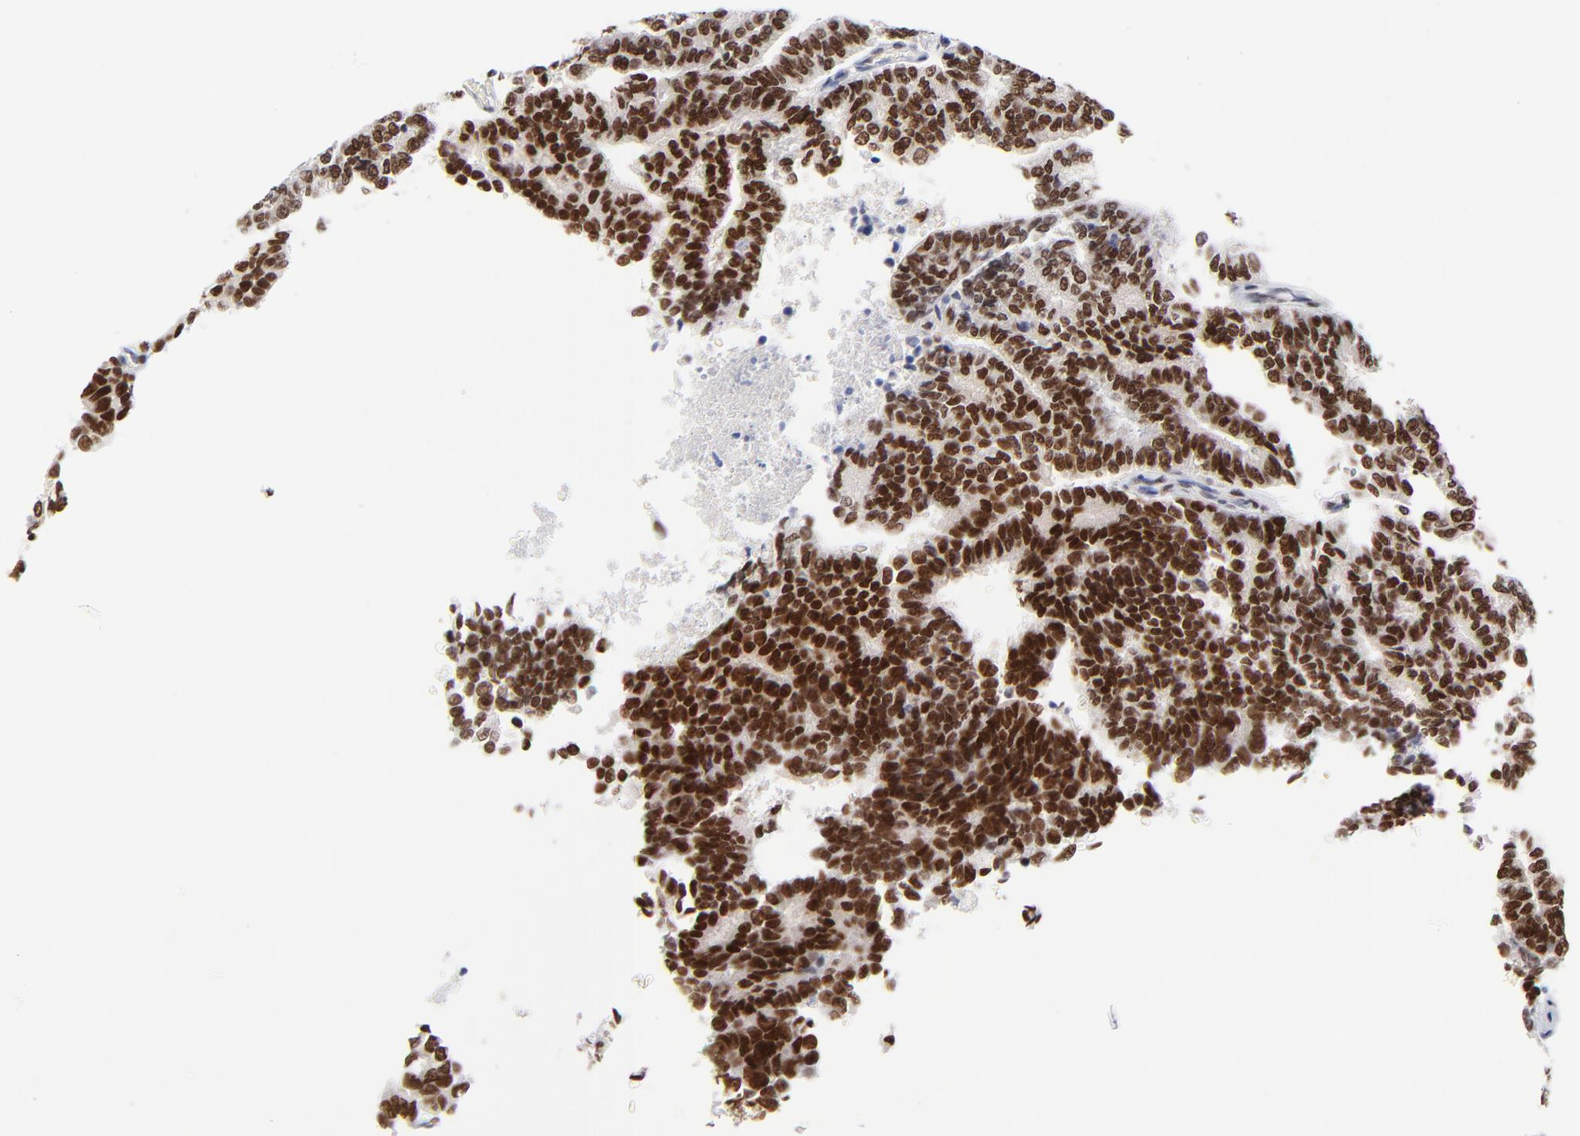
{"staining": {"intensity": "strong", "quantity": ">75%", "location": "nuclear"}, "tissue": "thyroid cancer", "cell_type": "Tumor cells", "image_type": "cancer", "snomed": [{"axis": "morphology", "description": "Papillary adenocarcinoma, NOS"}, {"axis": "topography", "description": "Thyroid gland"}], "caption": "The micrograph demonstrates staining of thyroid cancer (papillary adenocarcinoma), revealing strong nuclear protein expression (brown color) within tumor cells.", "gene": "ZMYM3", "patient": {"sex": "female", "age": 35}}